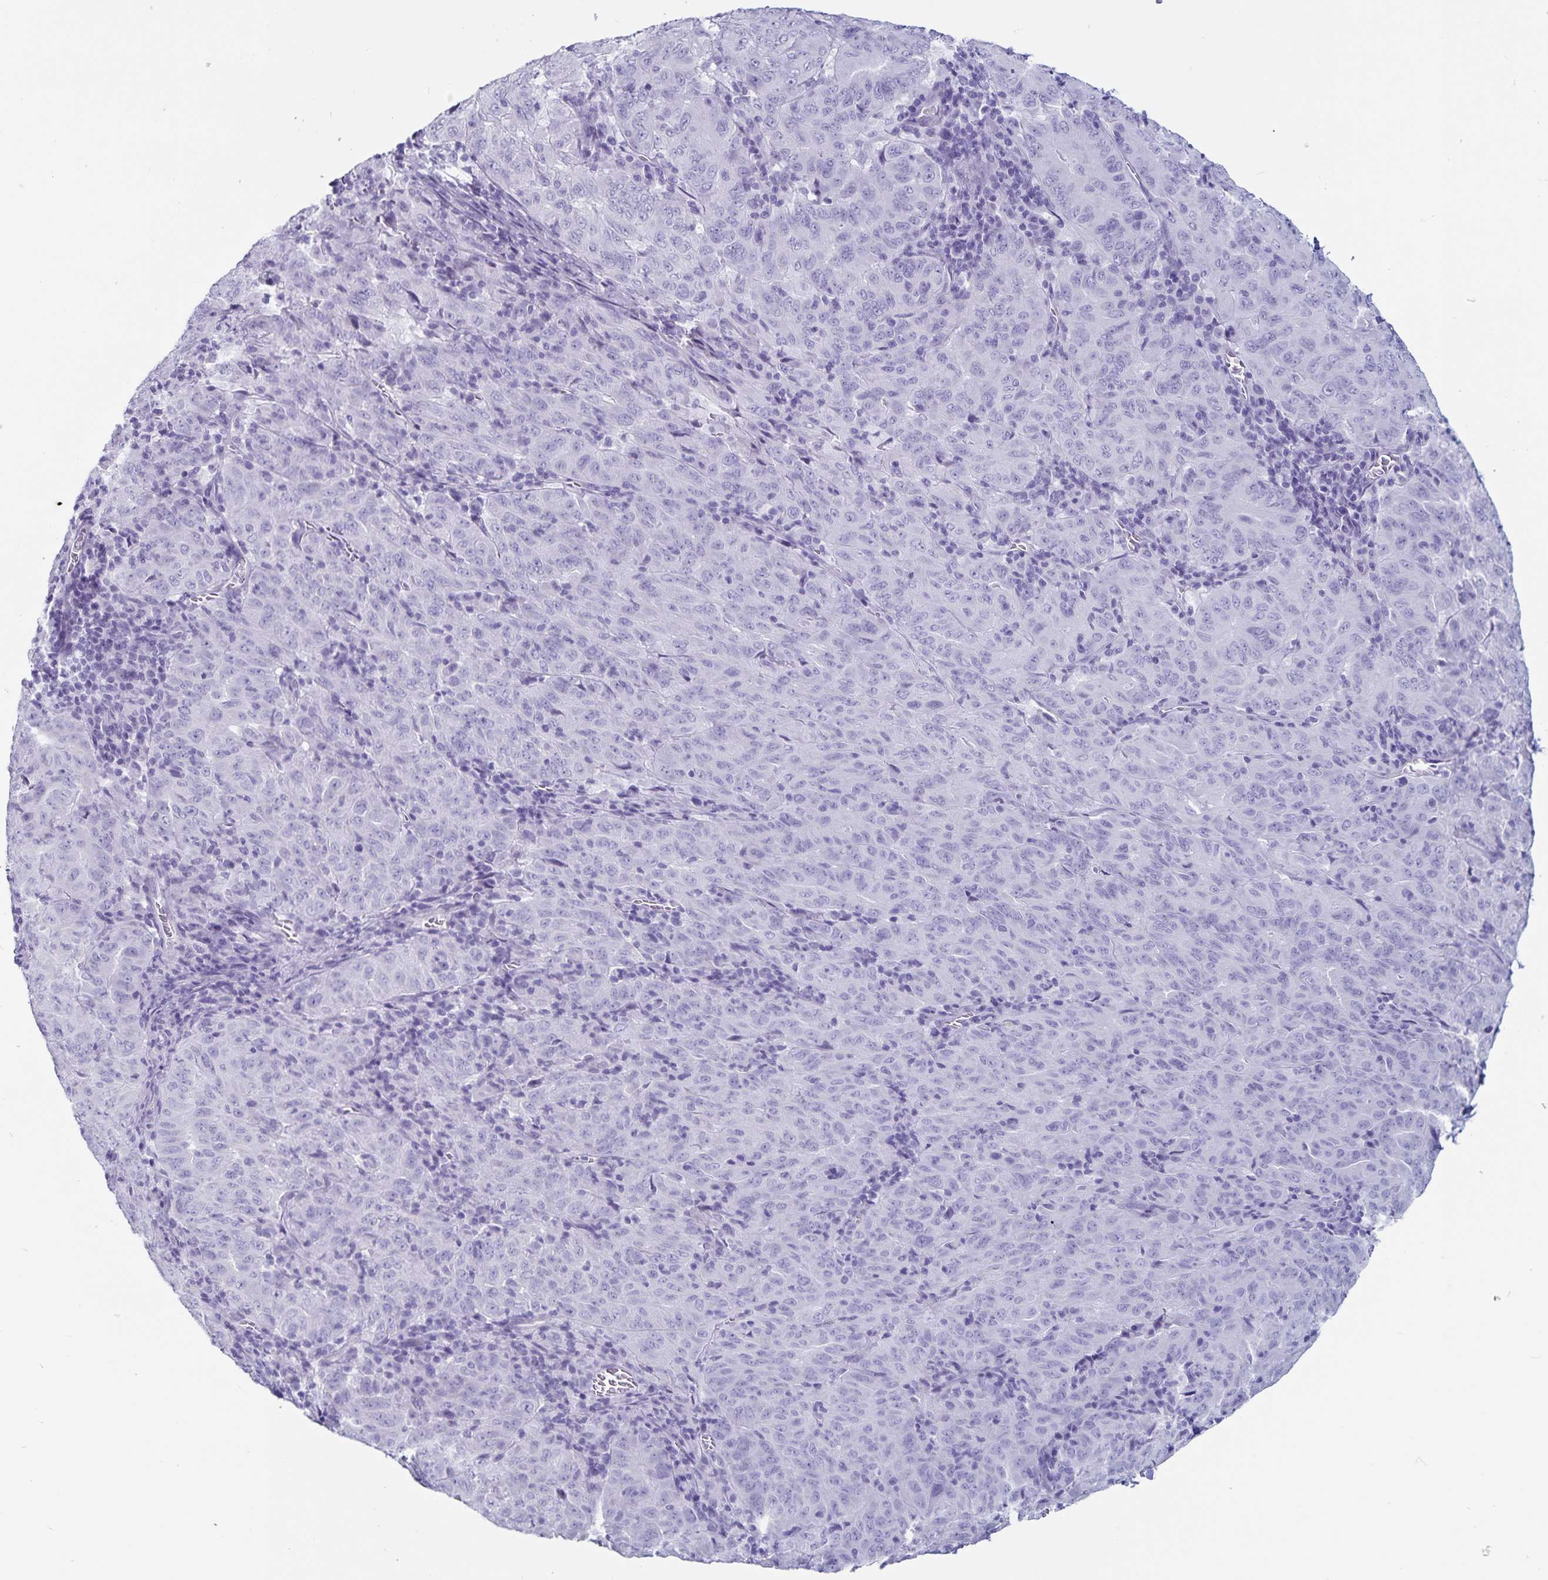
{"staining": {"intensity": "negative", "quantity": "none", "location": "none"}, "tissue": "pancreatic cancer", "cell_type": "Tumor cells", "image_type": "cancer", "snomed": [{"axis": "morphology", "description": "Adenocarcinoma, NOS"}, {"axis": "topography", "description": "Pancreas"}], "caption": "High power microscopy histopathology image of an immunohistochemistry (IHC) photomicrograph of adenocarcinoma (pancreatic), revealing no significant expression in tumor cells.", "gene": "GPR137", "patient": {"sex": "male", "age": 63}}